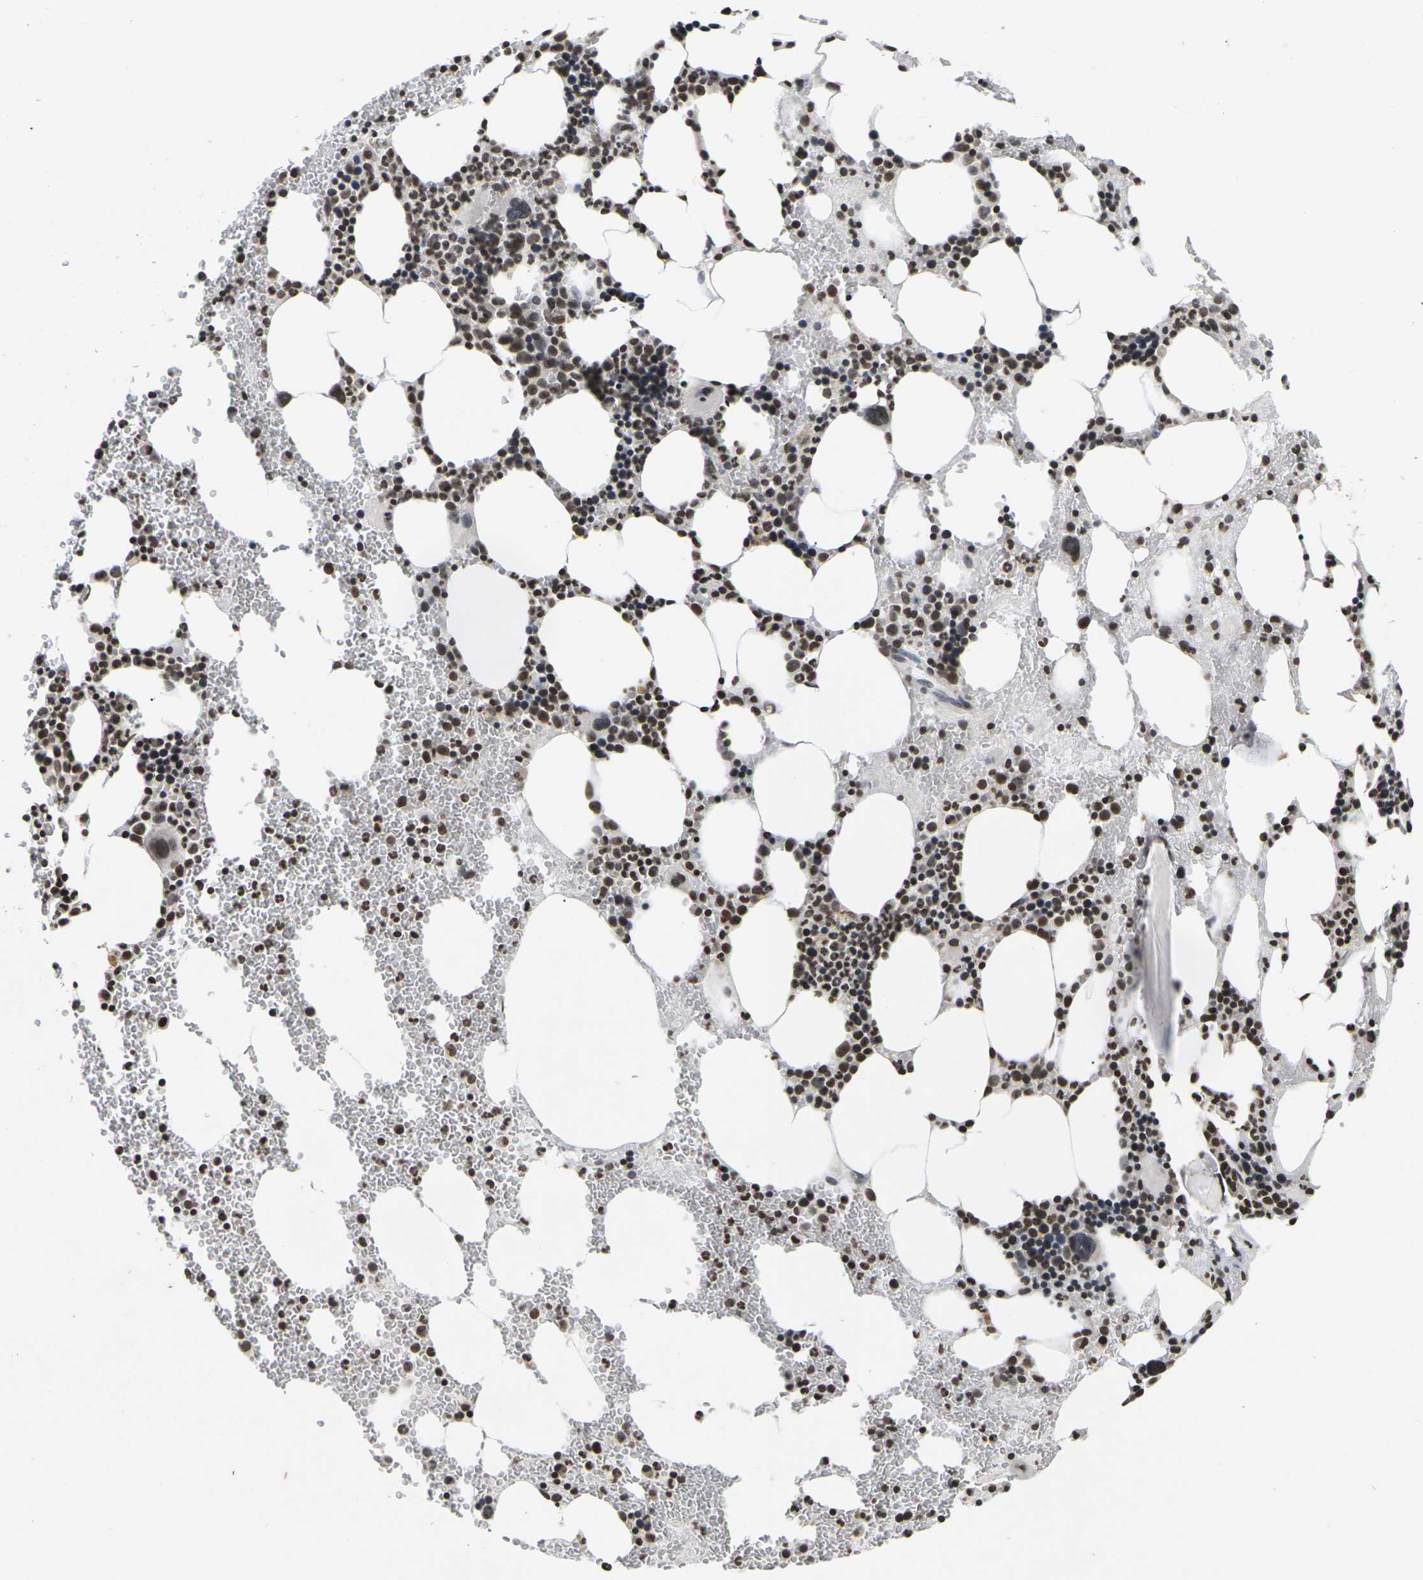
{"staining": {"intensity": "moderate", "quantity": ">75%", "location": "nuclear"}, "tissue": "bone marrow", "cell_type": "Hematopoietic cells", "image_type": "normal", "snomed": [{"axis": "morphology", "description": "Normal tissue, NOS"}, {"axis": "morphology", "description": "Inflammation, NOS"}, {"axis": "topography", "description": "Bone marrow"}], "caption": "Protein staining of benign bone marrow exhibits moderate nuclear positivity in about >75% of hematopoietic cells. The staining is performed using DAB (3,3'-diaminobenzidine) brown chromogen to label protein expression. The nuclei are counter-stained blue using hematoxylin.", "gene": "ETV5", "patient": {"sex": "female", "age": 76}}